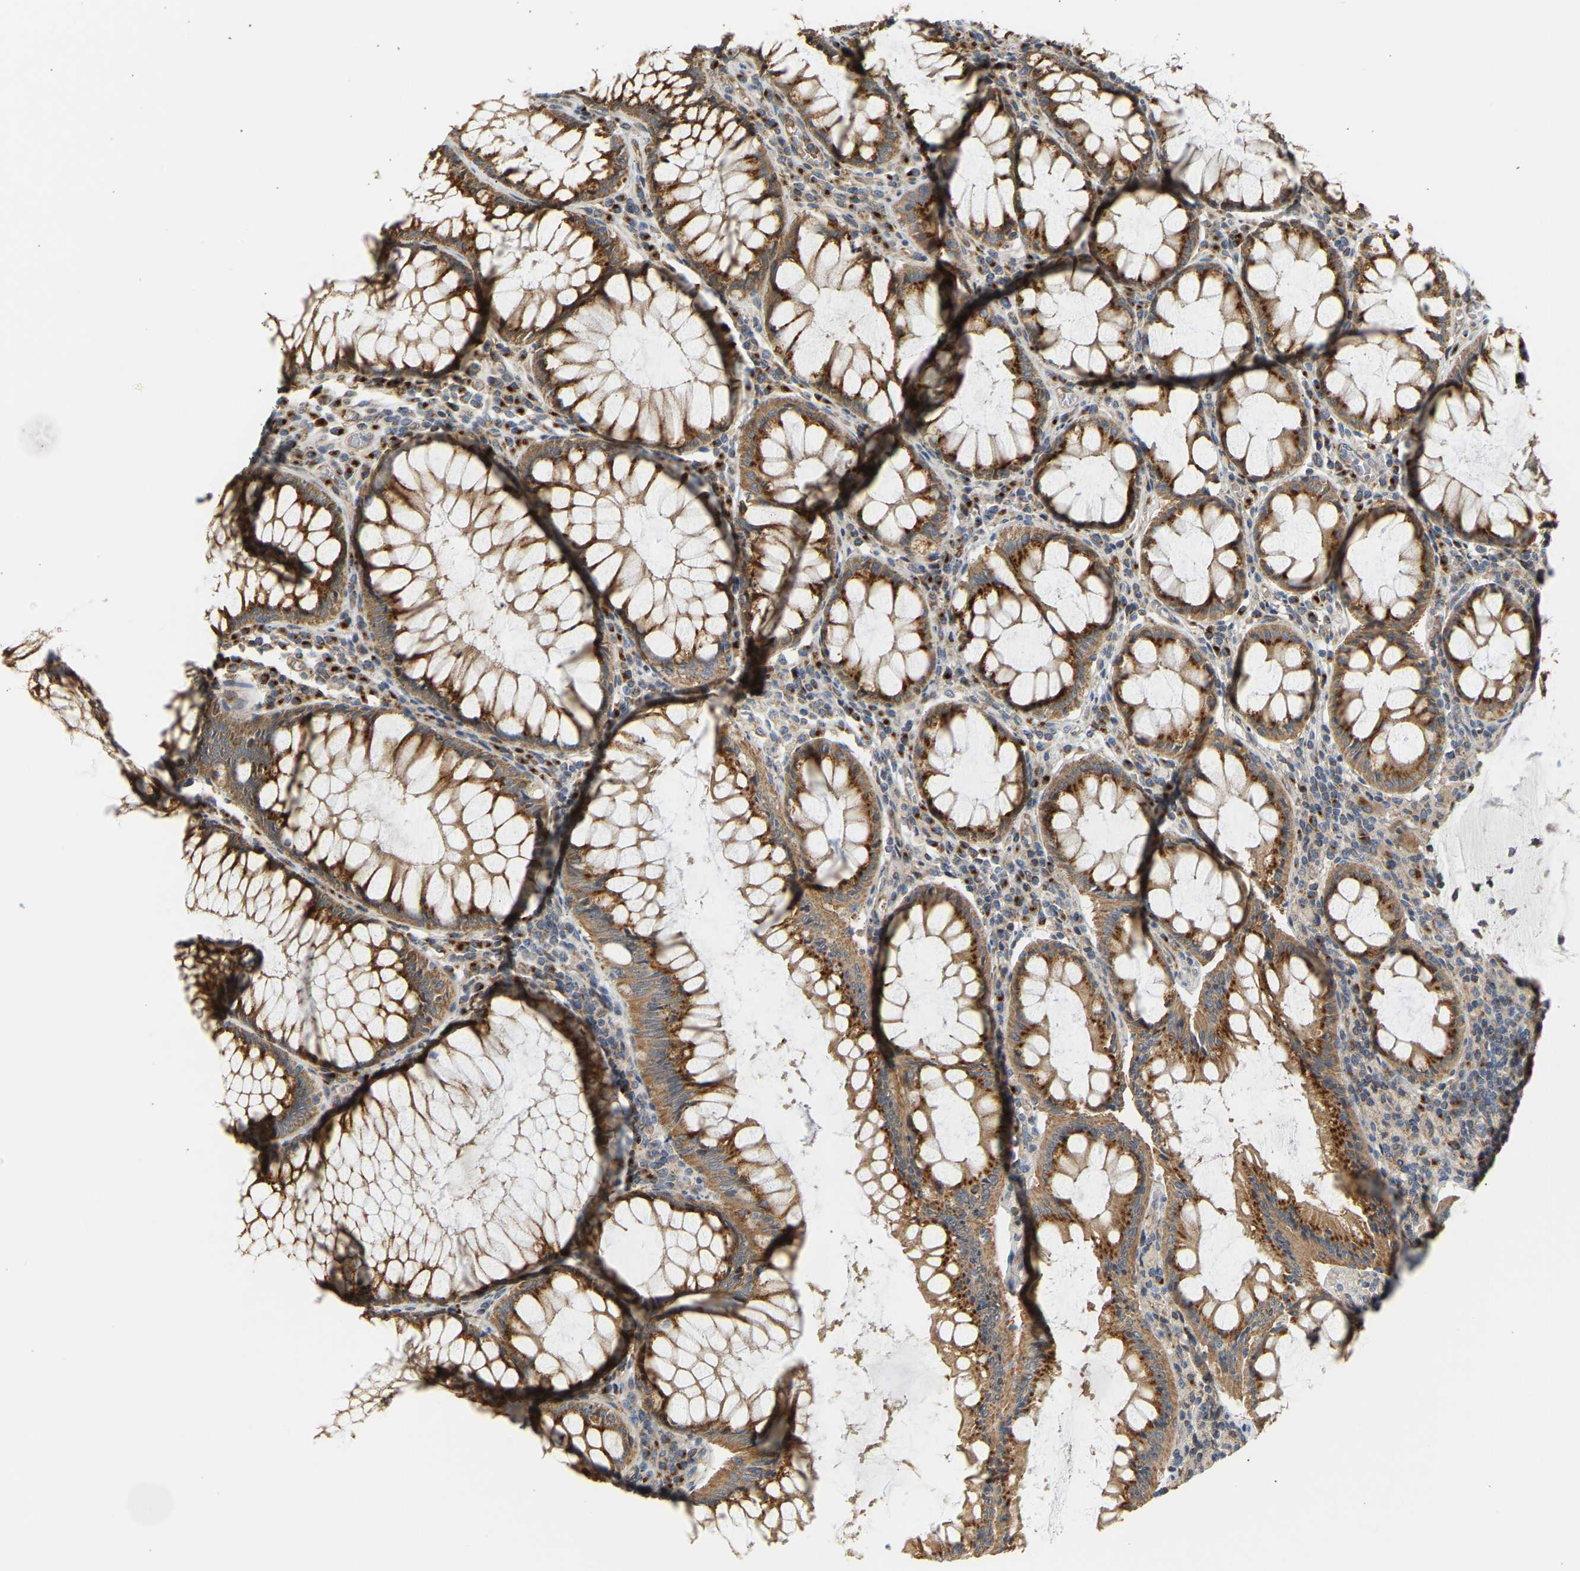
{"staining": {"intensity": "strong", "quantity": ">75%", "location": "cytoplasmic/membranous"}, "tissue": "colorectal cancer", "cell_type": "Tumor cells", "image_type": "cancer", "snomed": [{"axis": "morphology", "description": "Normal tissue, NOS"}, {"axis": "morphology", "description": "Adenocarcinoma, NOS"}, {"axis": "topography", "description": "Rectum"}], "caption": "Colorectal cancer stained with a brown dye displays strong cytoplasmic/membranous positive expression in about >75% of tumor cells.", "gene": "YIPF2", "patient": {"sex": "female", "age": 66}}